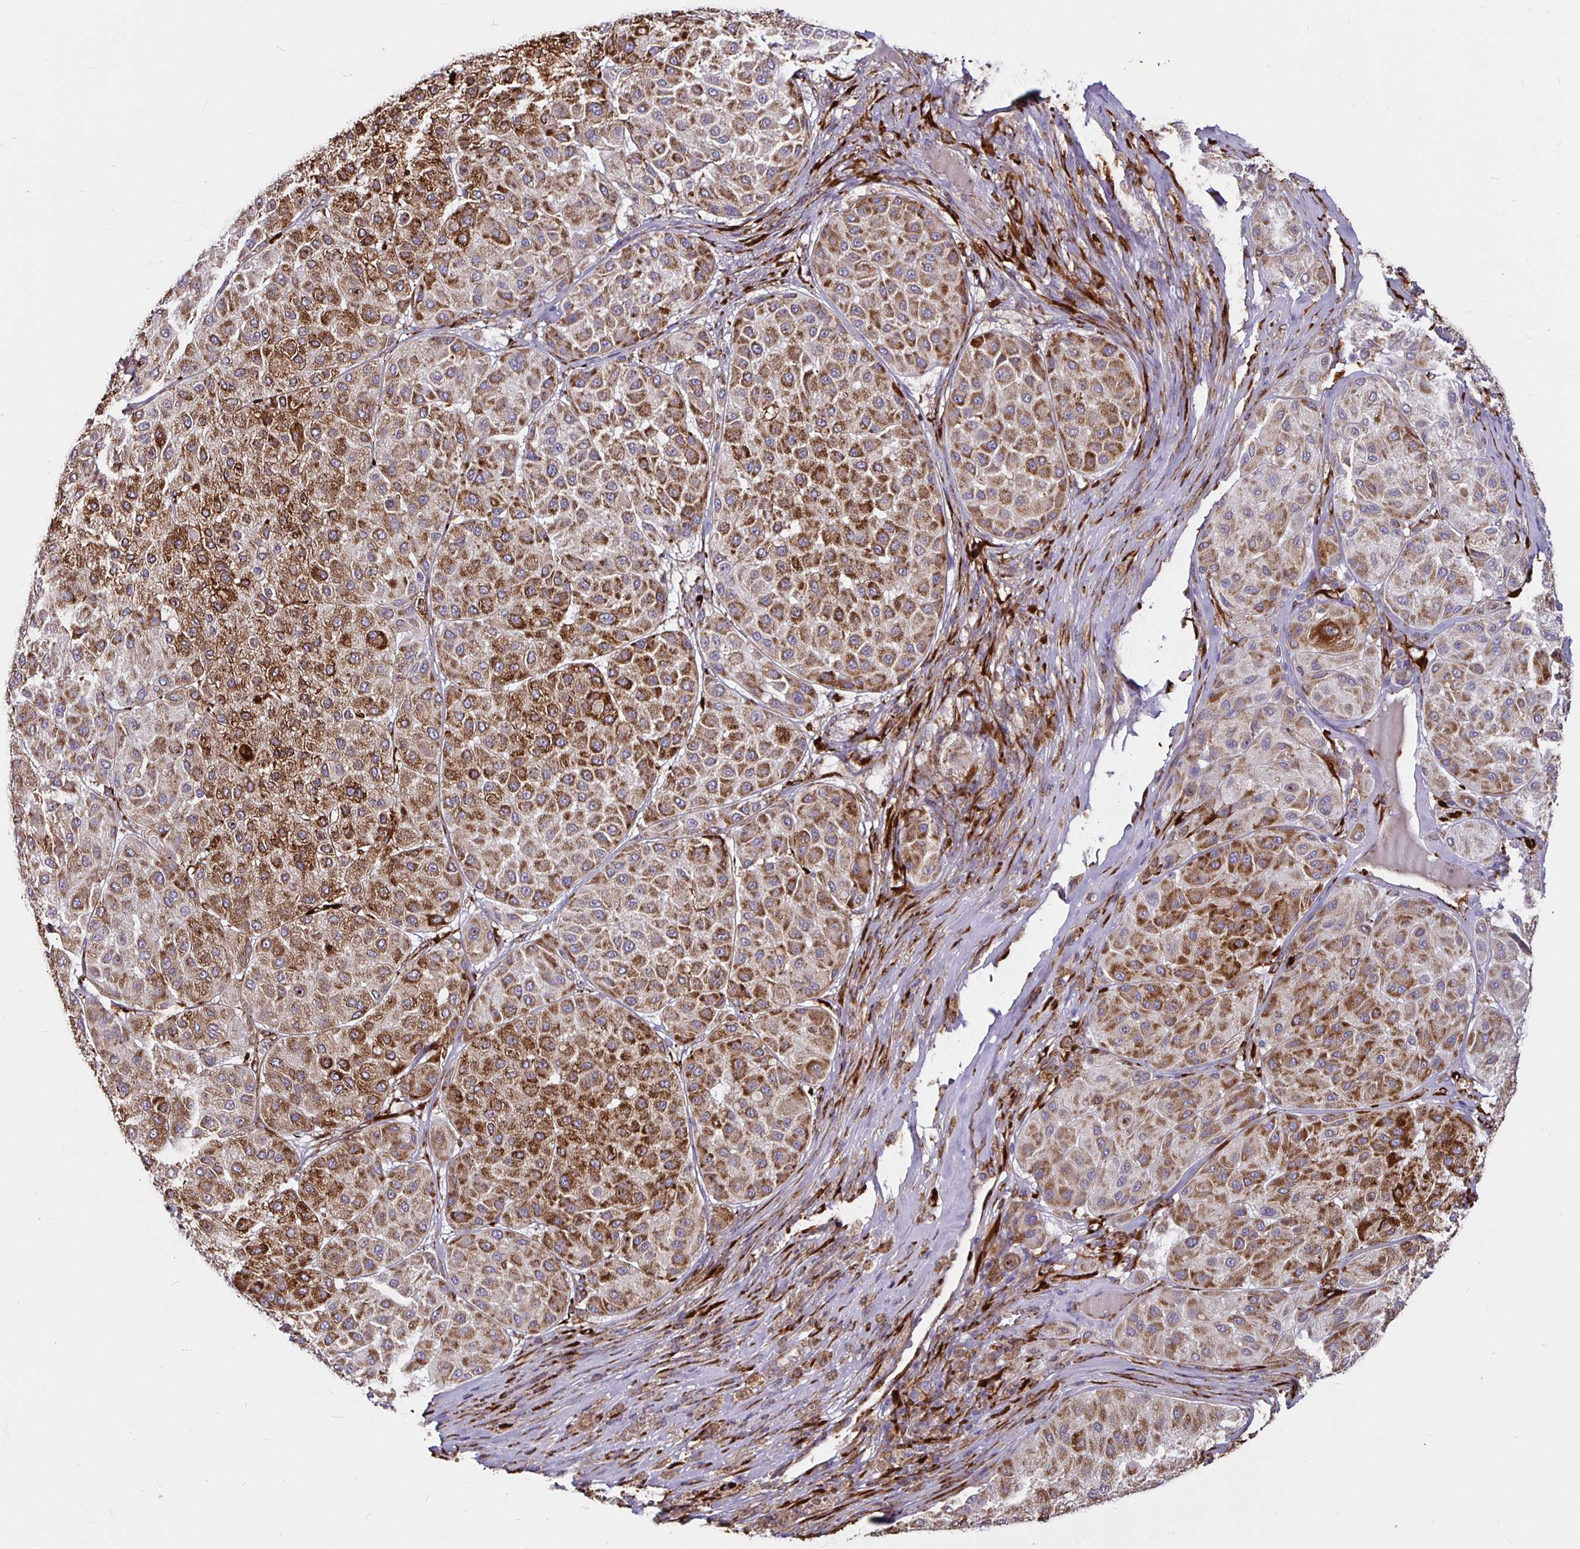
{"staining": {"intensity": "moderate", "quantity": ">75%", "location": "cytoplasmic/membranous"}, "tissue": "melanoma", "cell_type": "Tumor cells", "image_type": "cancer", "snomed": [{"axis": "morphology", "description": "Malignant melanoma, Metastatic site"}, {"axis": "topography", "description": "Smooth muscle"}], "caption": "Human melanoma stained for a protein (brown) demonstrates moderate cytoplasmic/membranous positive staining in about >75% of tumor cells.", "gene": "P4HA2", "patient": {"sex": "male", "age": 41}}